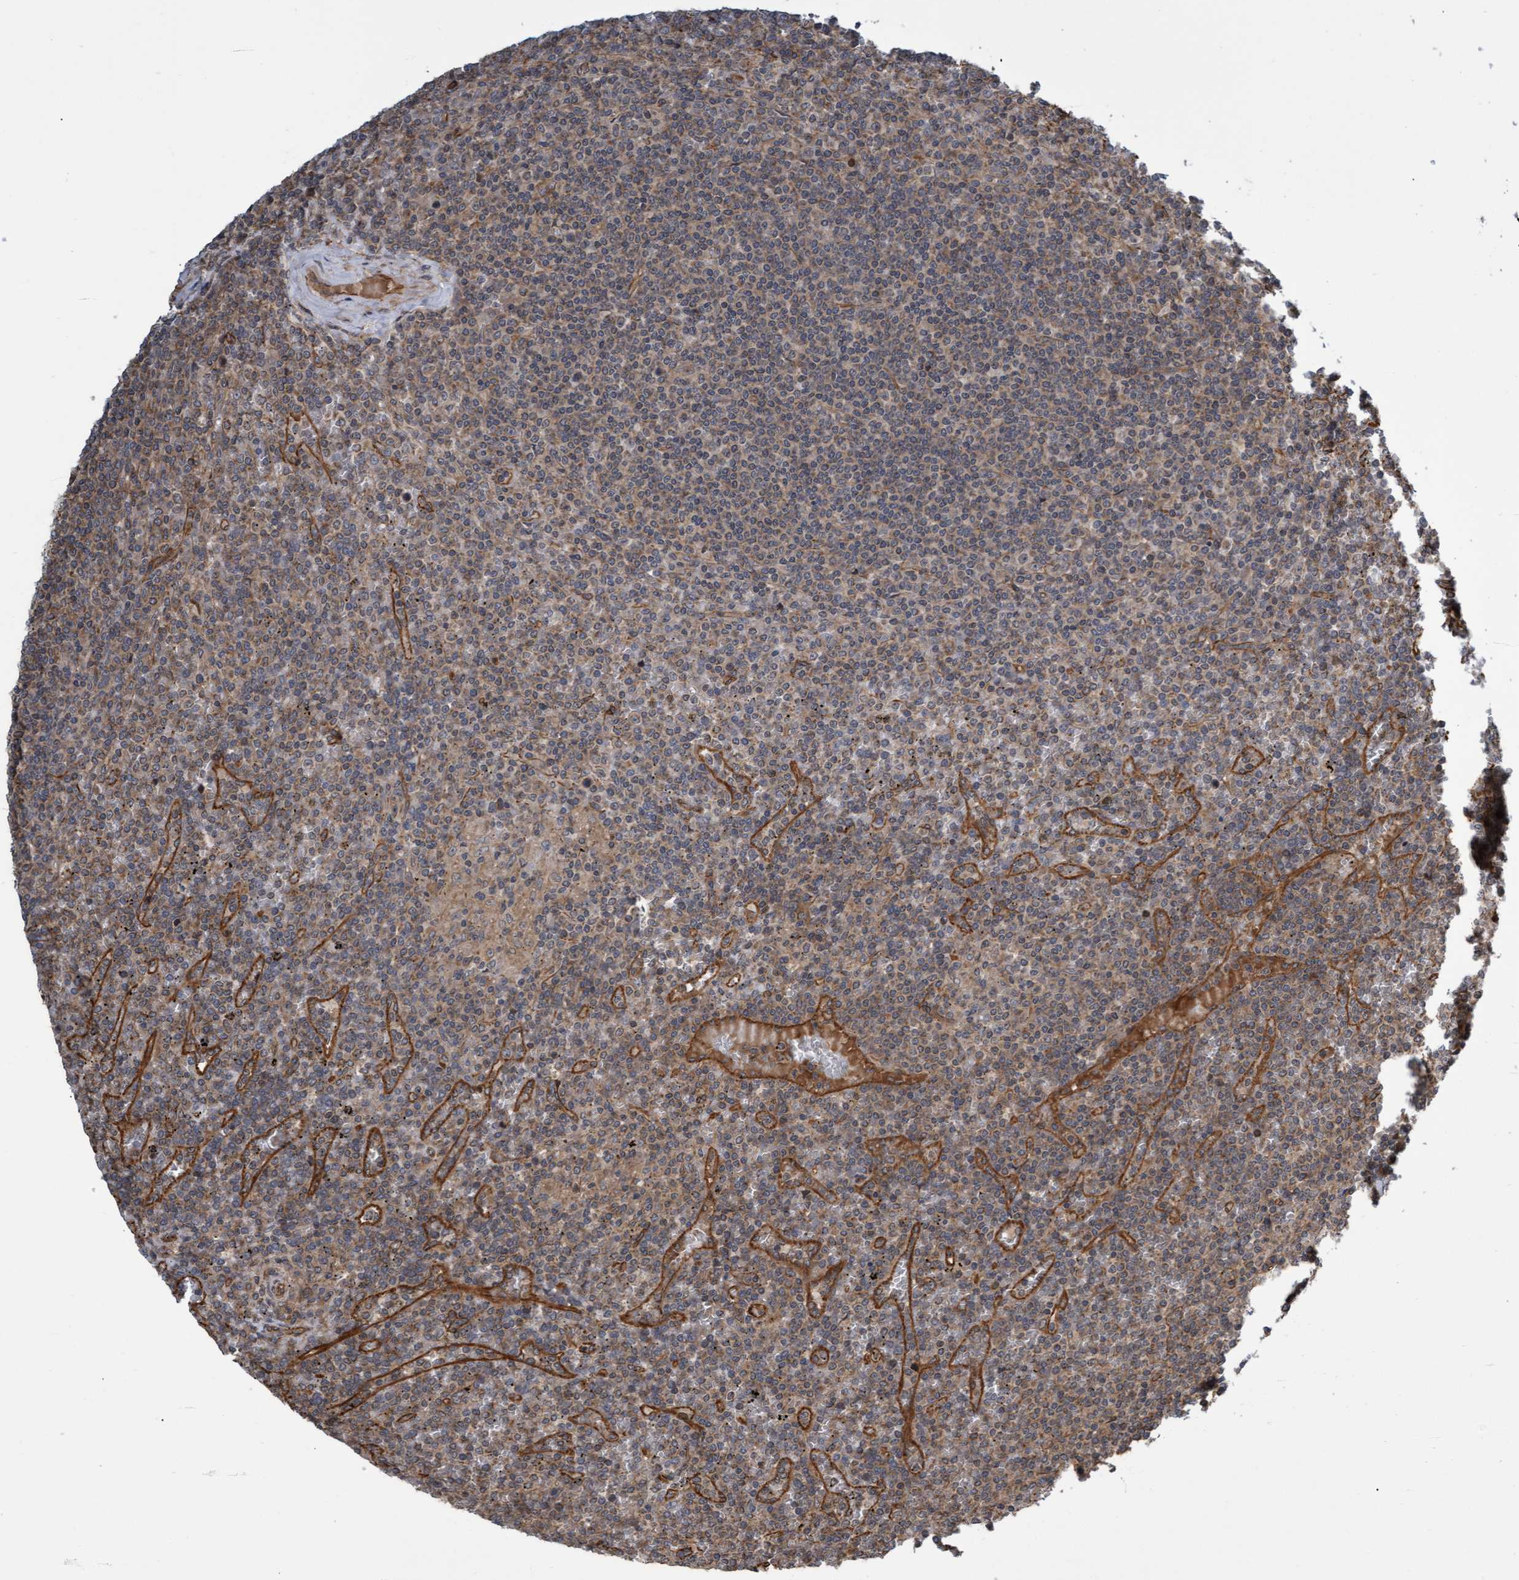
{"staining": {"intensity": "weak", "quantity": "25%-75%", "location": "cytoplasmic/membranous"}, "tissue": "lymphoma", "cell_type": "Tumor cells", "image_type": "cancer", "snomed": [{"axis": "morphology", "description": "Malignant lymphoma, non-Hodgkin's type, Low grade"}, {"axis": "topography", "description": "Spleen"}], "caption": "Malignant lymphoma, non-Hodgkin's type (low-grade) was stained to show a protein in brown. There is low levels of weak cytoplasmic/membranous positivity in about 25%-75% of tumor cells.", "gene": "TNFRSF10B", "patient": {"sex": "female", "age": 19}}